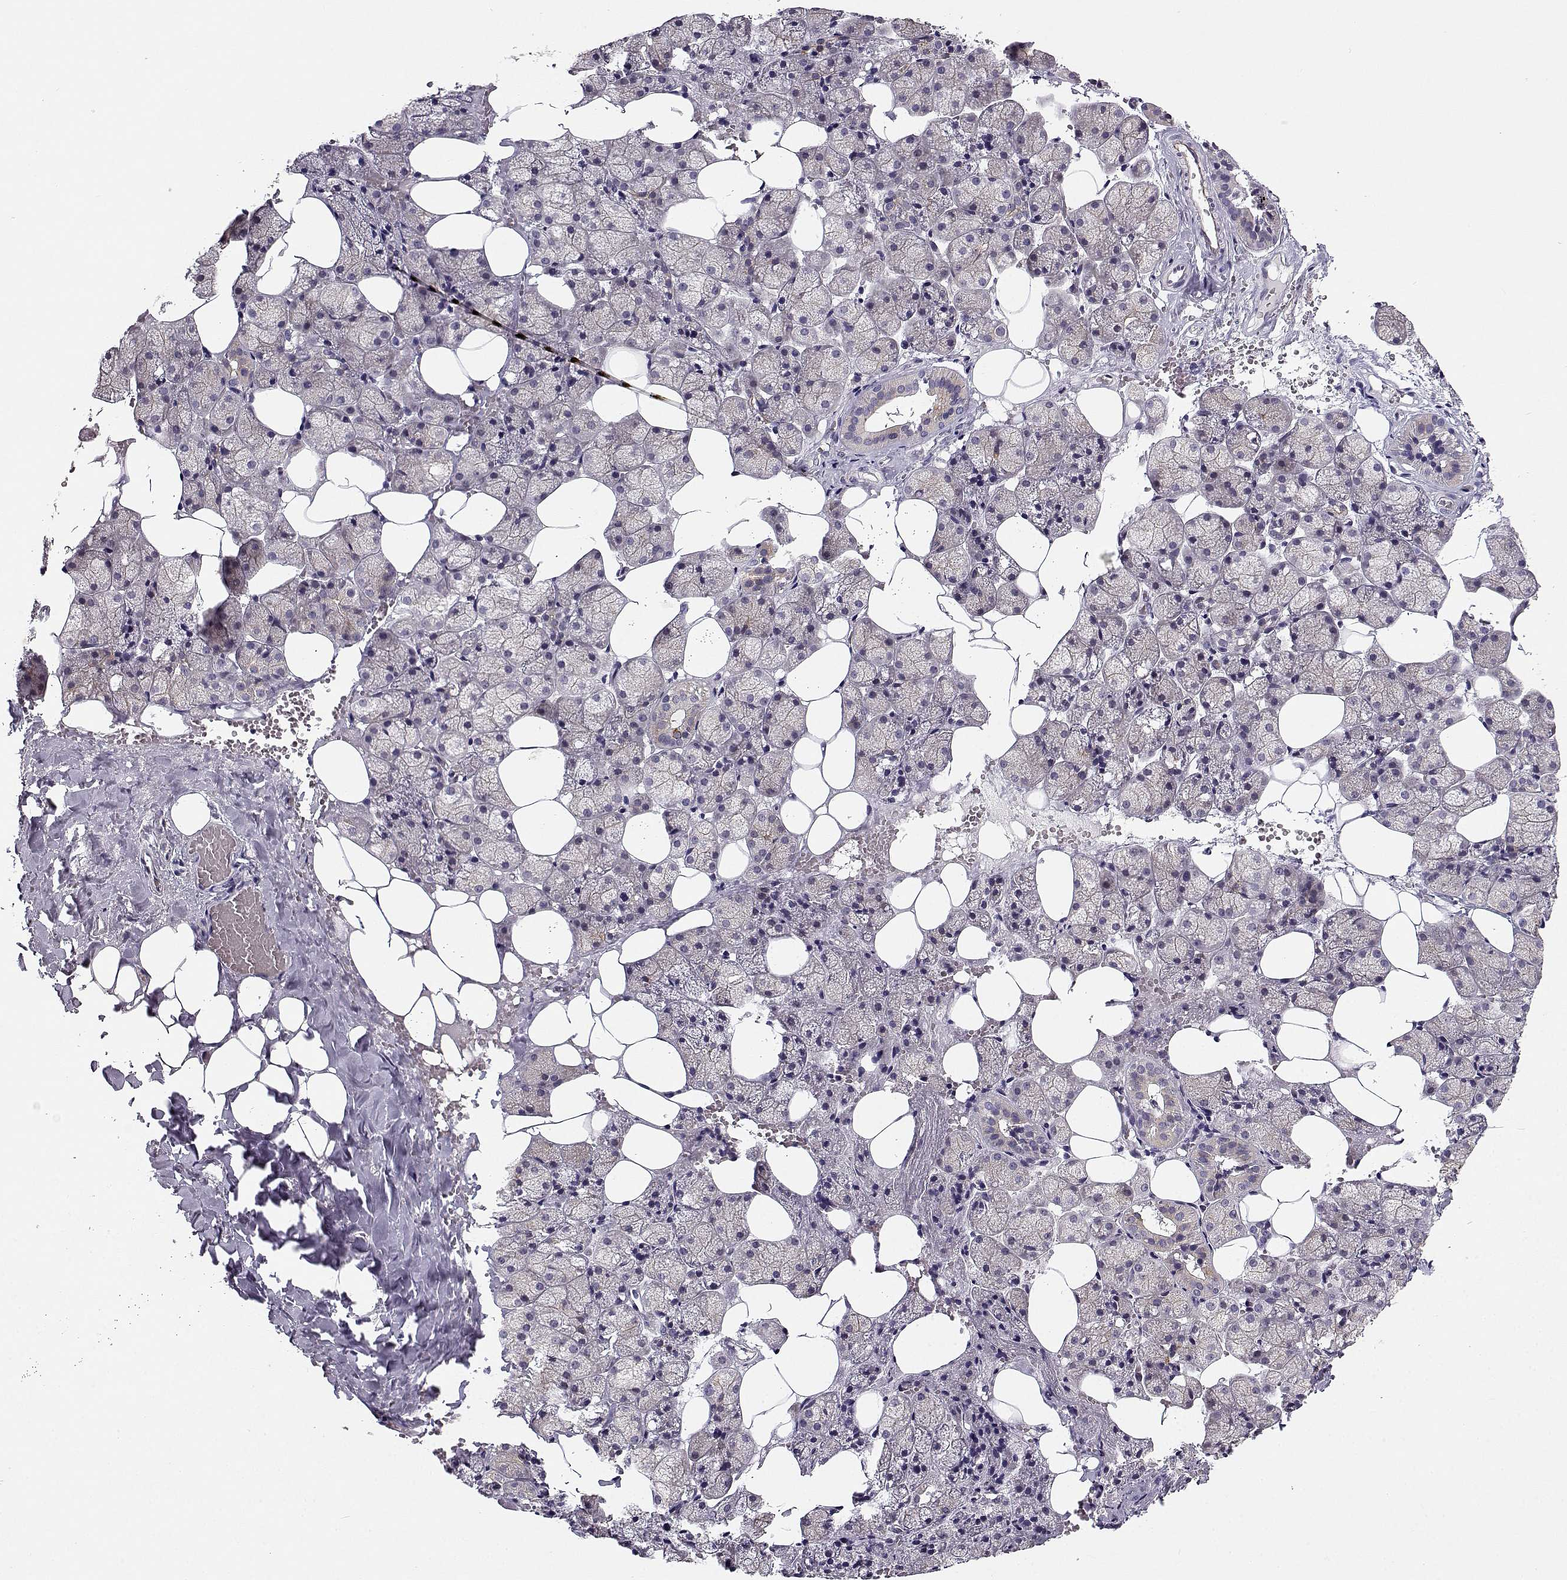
{"staining": {"intensity": "weak", "quantity": "<25%", "location": "cytoplasmic/membranous"}, "tissue": "salivary gland", "cell_type": "Glandular cells", "image_type": "normal", "snomed": [{"axis": "morphology", "description": "Normal tissue, NOS"}, {"axis": "topography", "description": "Salivary gland"}], "caption": "High power microscopy photomicrograph of an immunohistochemistry histopathology image of normal salivary gland, revealing no significant positivity in glandular cells.", "gene": "TMEM145", "patient": {"sex": "male", "age": 38}}